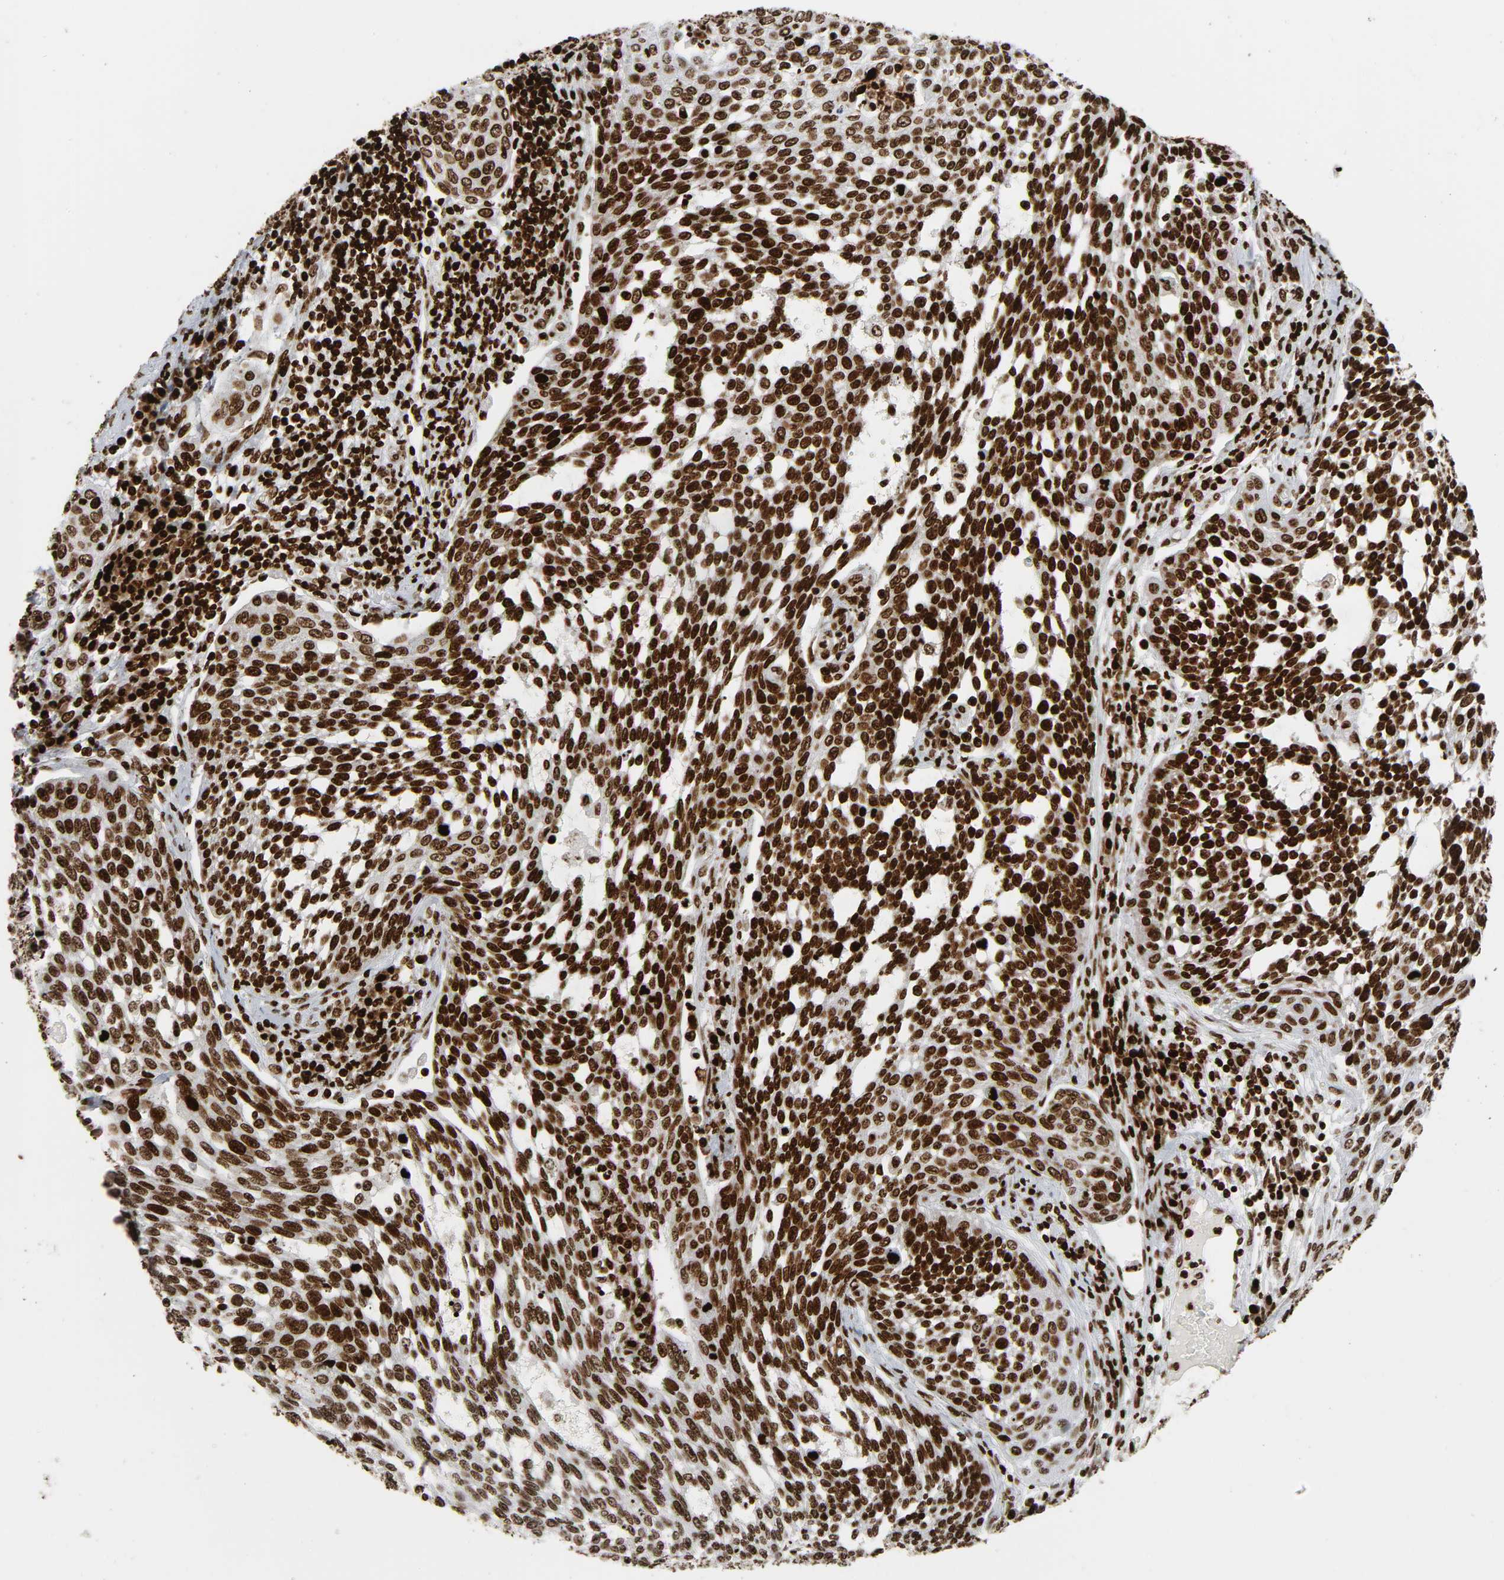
{"staining": {"intensity": "strong", "quantity": ">75%", "location": "nuclear"}, "tissue": "cervical cancer", "cell_type": "Tumor cells", "image_type": "cancer", "snomed": [{"axis": "morphology", "description": "Squamous cell carcinoma, NOS"}, {"axis": "topography", "description": "Cervix"}], "caption": "A micrograph showing strong nuclear positivity in approximately >75% of tumor cells in cervical cancer (squamous cell carcinoma), as visualized by brown immunohistochemical staining.", "gene": "RXRA", "patient": {"sex": "female", "age": 34}}